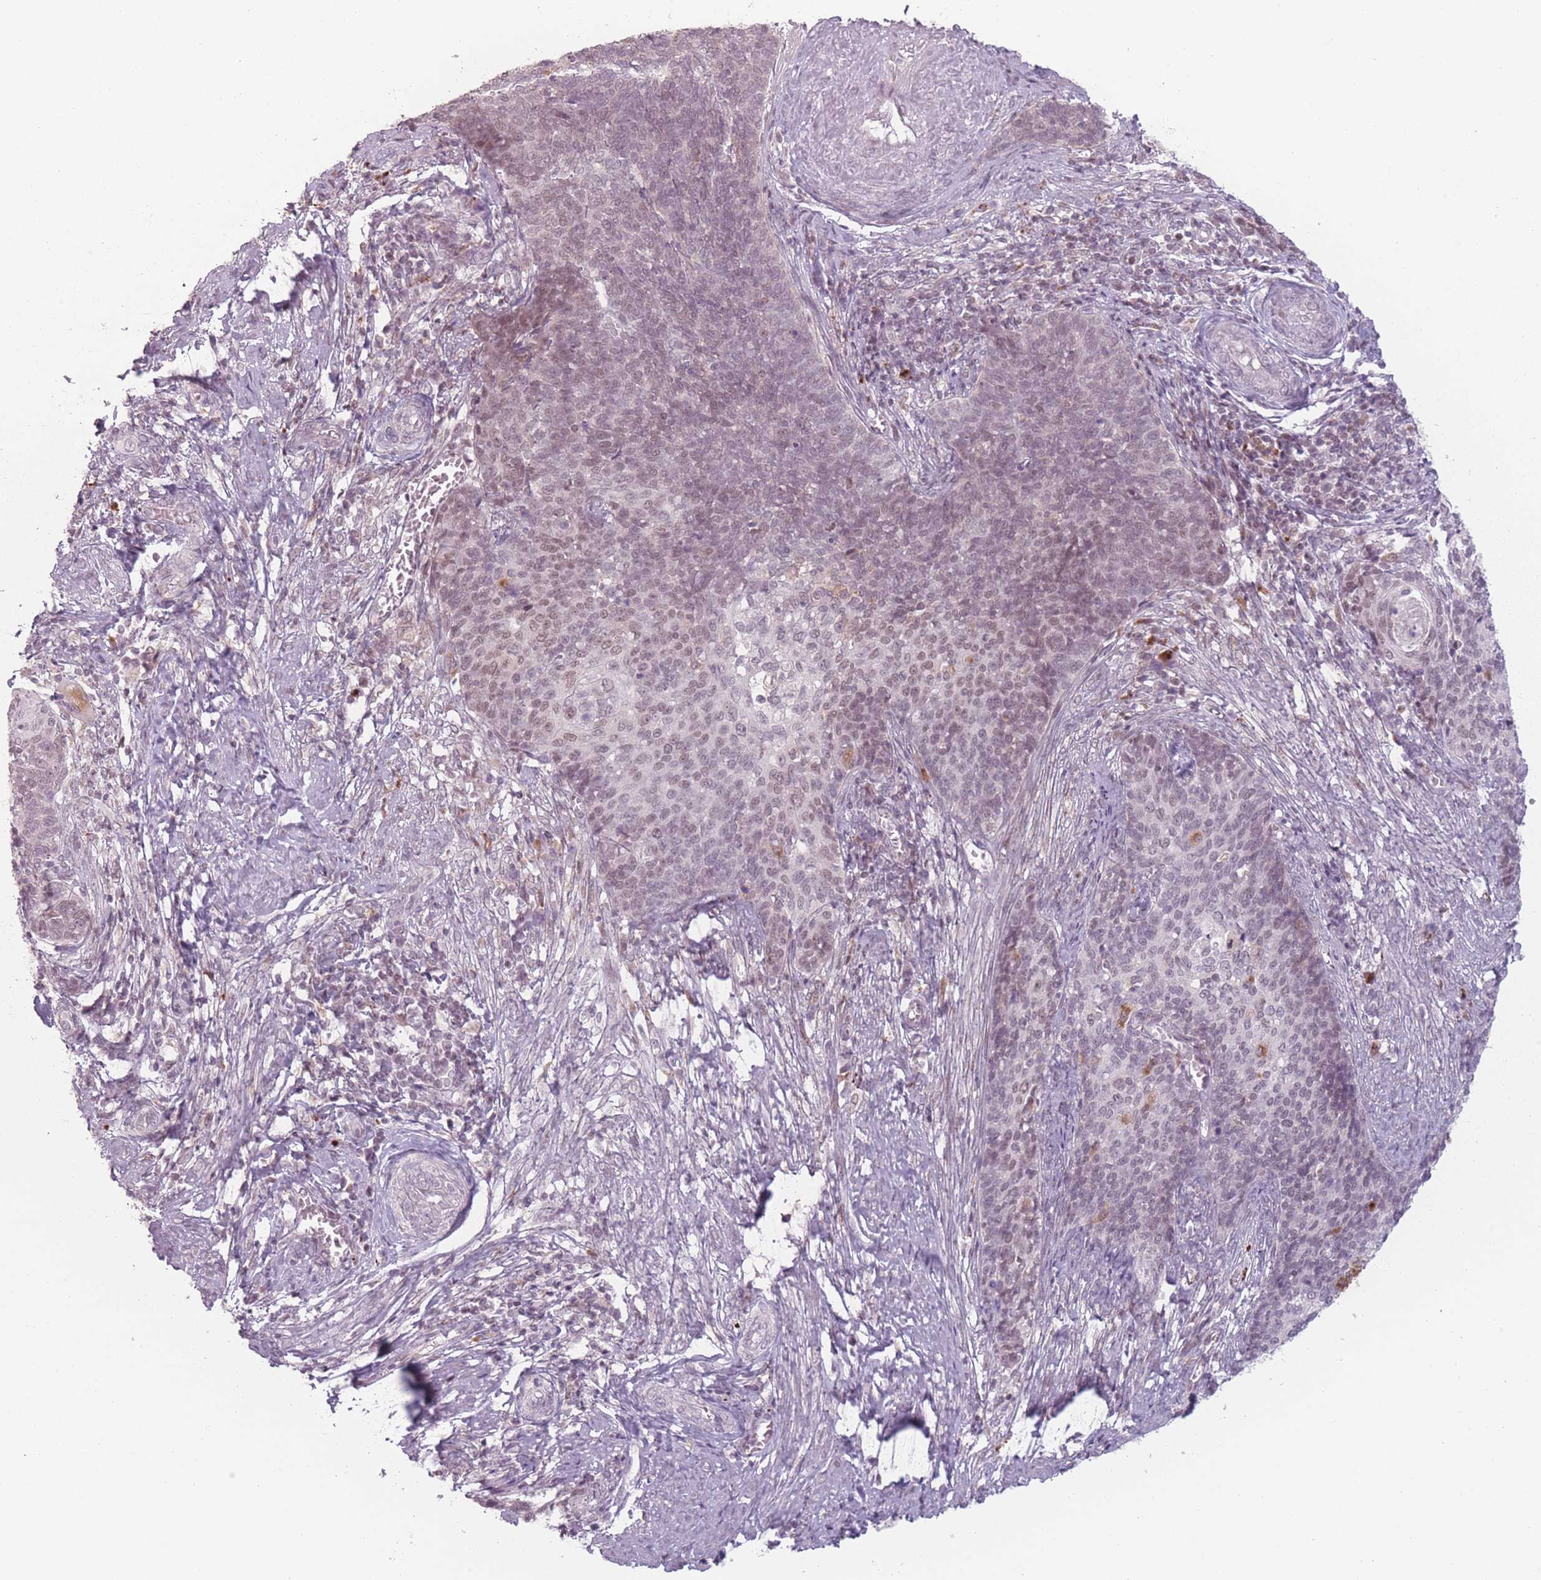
{"staining": {"intensity": "weak", "quantity": "25%-75%", "location": "nuclear"}, "tissue": "cervical cancer", "cell_type": "Tumor cells", "image_type": "cancer", "snomed": [{"axis": "morphology", "description": "Squamous cell carcinoma, NOS"}, {"axis": "topography", "description": "Cervix"}], "caption": "Cervical cancer (squamous cell carcinoma) stained for a protein shows weak nuclear positivity in tumor cells.", "gene": "OR10C1", "patient": {"sex": "female", "age": 39}}